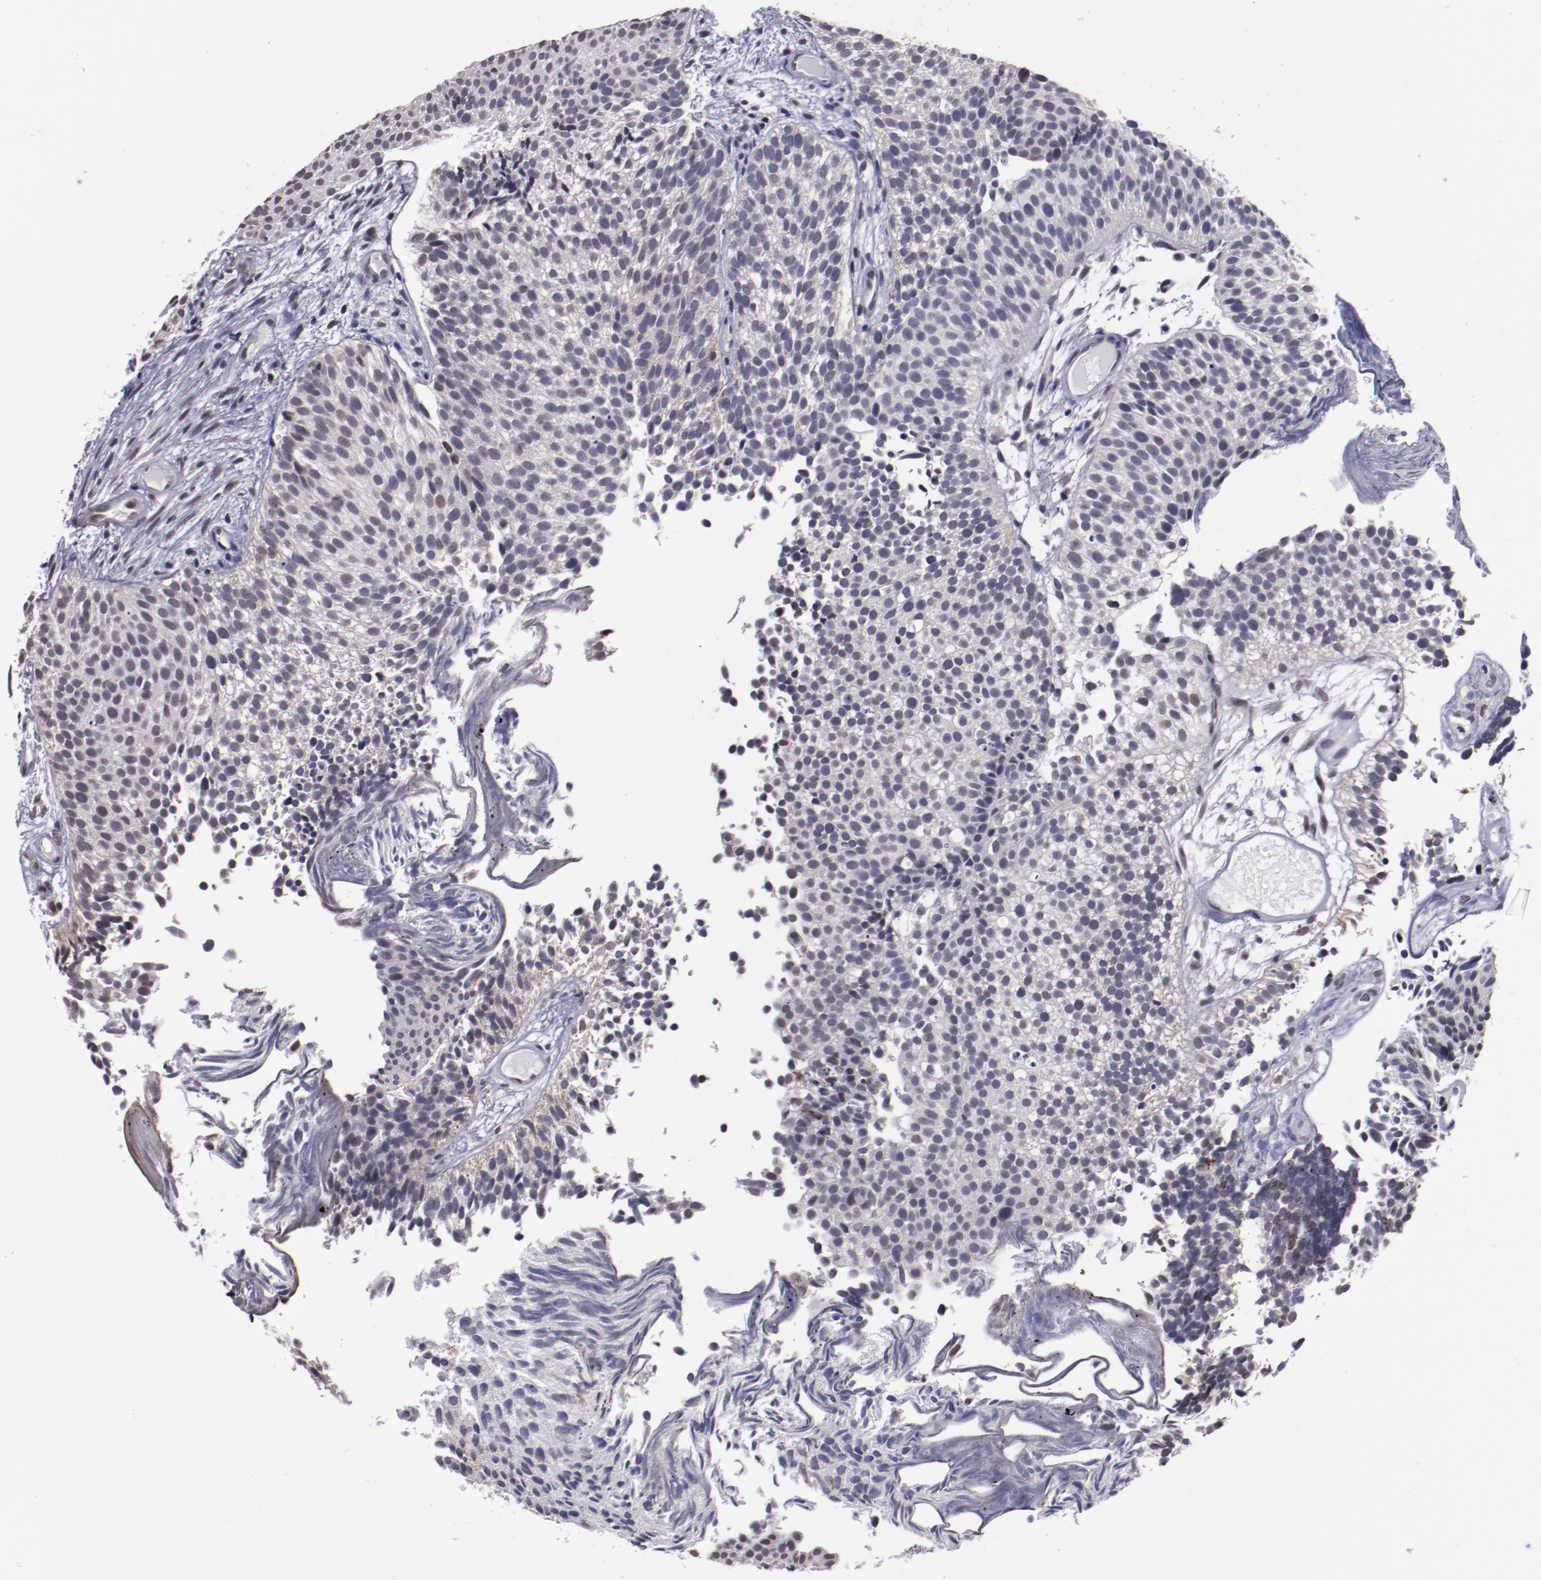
{"staining": {"intensity": "weak", "quantity": "<25%", "location": "nuclear"}, "tissue": "urothelial cancer", "cell_type": "Tumor cells", "image_type": "cancer", "snomed": [{"axis": "morphology", "description": "Urothelial carcinoma, Low grade"}, {"axis": "topography", "description": "Urinary bladder"}], "caption": "Immunohistochemistry (IHC) of human urothelial carcinoma (low-grade) demonstrates no expression in tumor cells.", "gene": "NRXN3", "patient": {"sex": "male", "age": 84}}